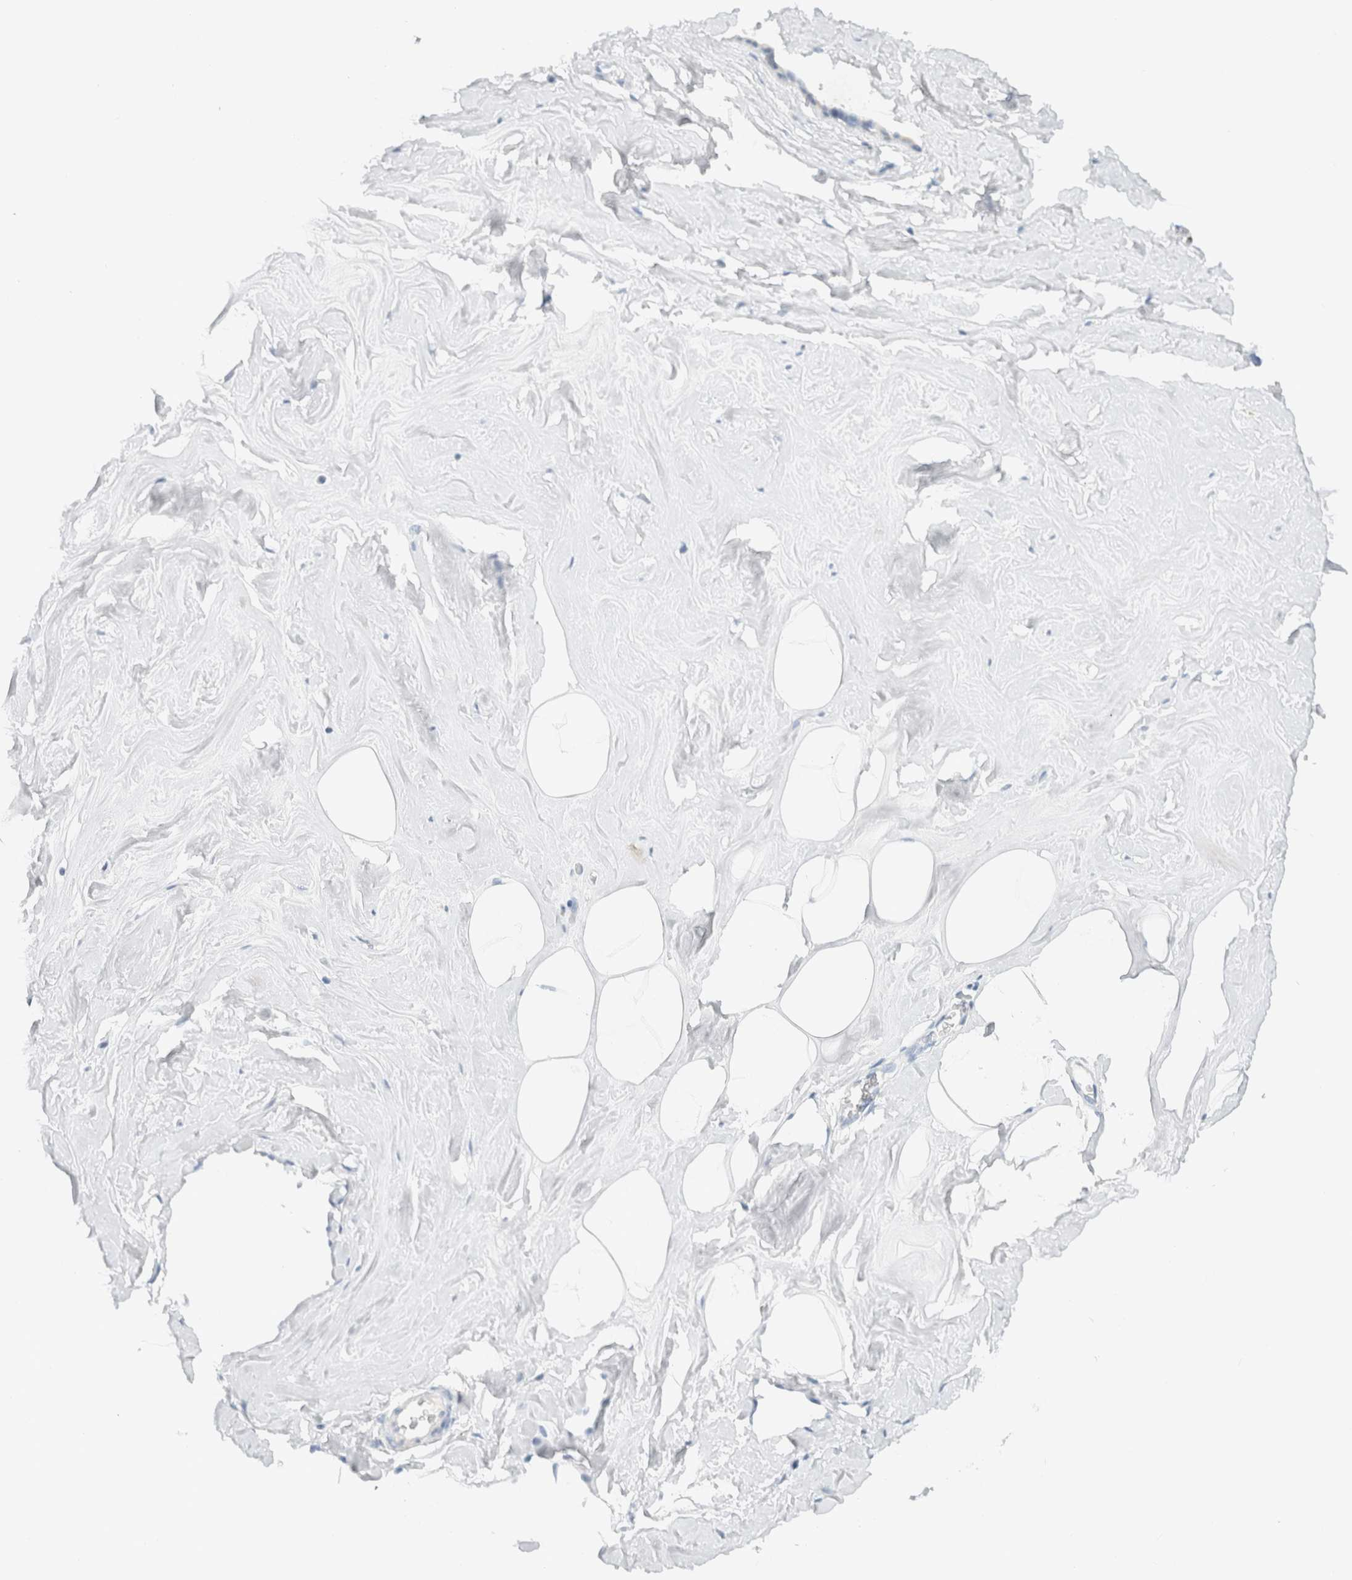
{"staining": {"intensity": "negative", "quantity": "none", "location": "none"}, "tissue": "adipose tissue", "cell_type": "Adipocytes", "image_type": "normal", "snomed": [{"axis": "morphology", "description": "Normal tissue, NOS"}, {"axis": "morphology", "description": "Fibrosis, NOS"}, {"axis": "topography", "description": "Breast"}, {"axis": "topography", "description": "Adipose tissue"}], "caption": "Immunohistochemistry (IHC) of normal adipose tissue shows no positivity in adipocytes.", "gene": "CPQ", "patient": {"sex": "female", "age": 39}}